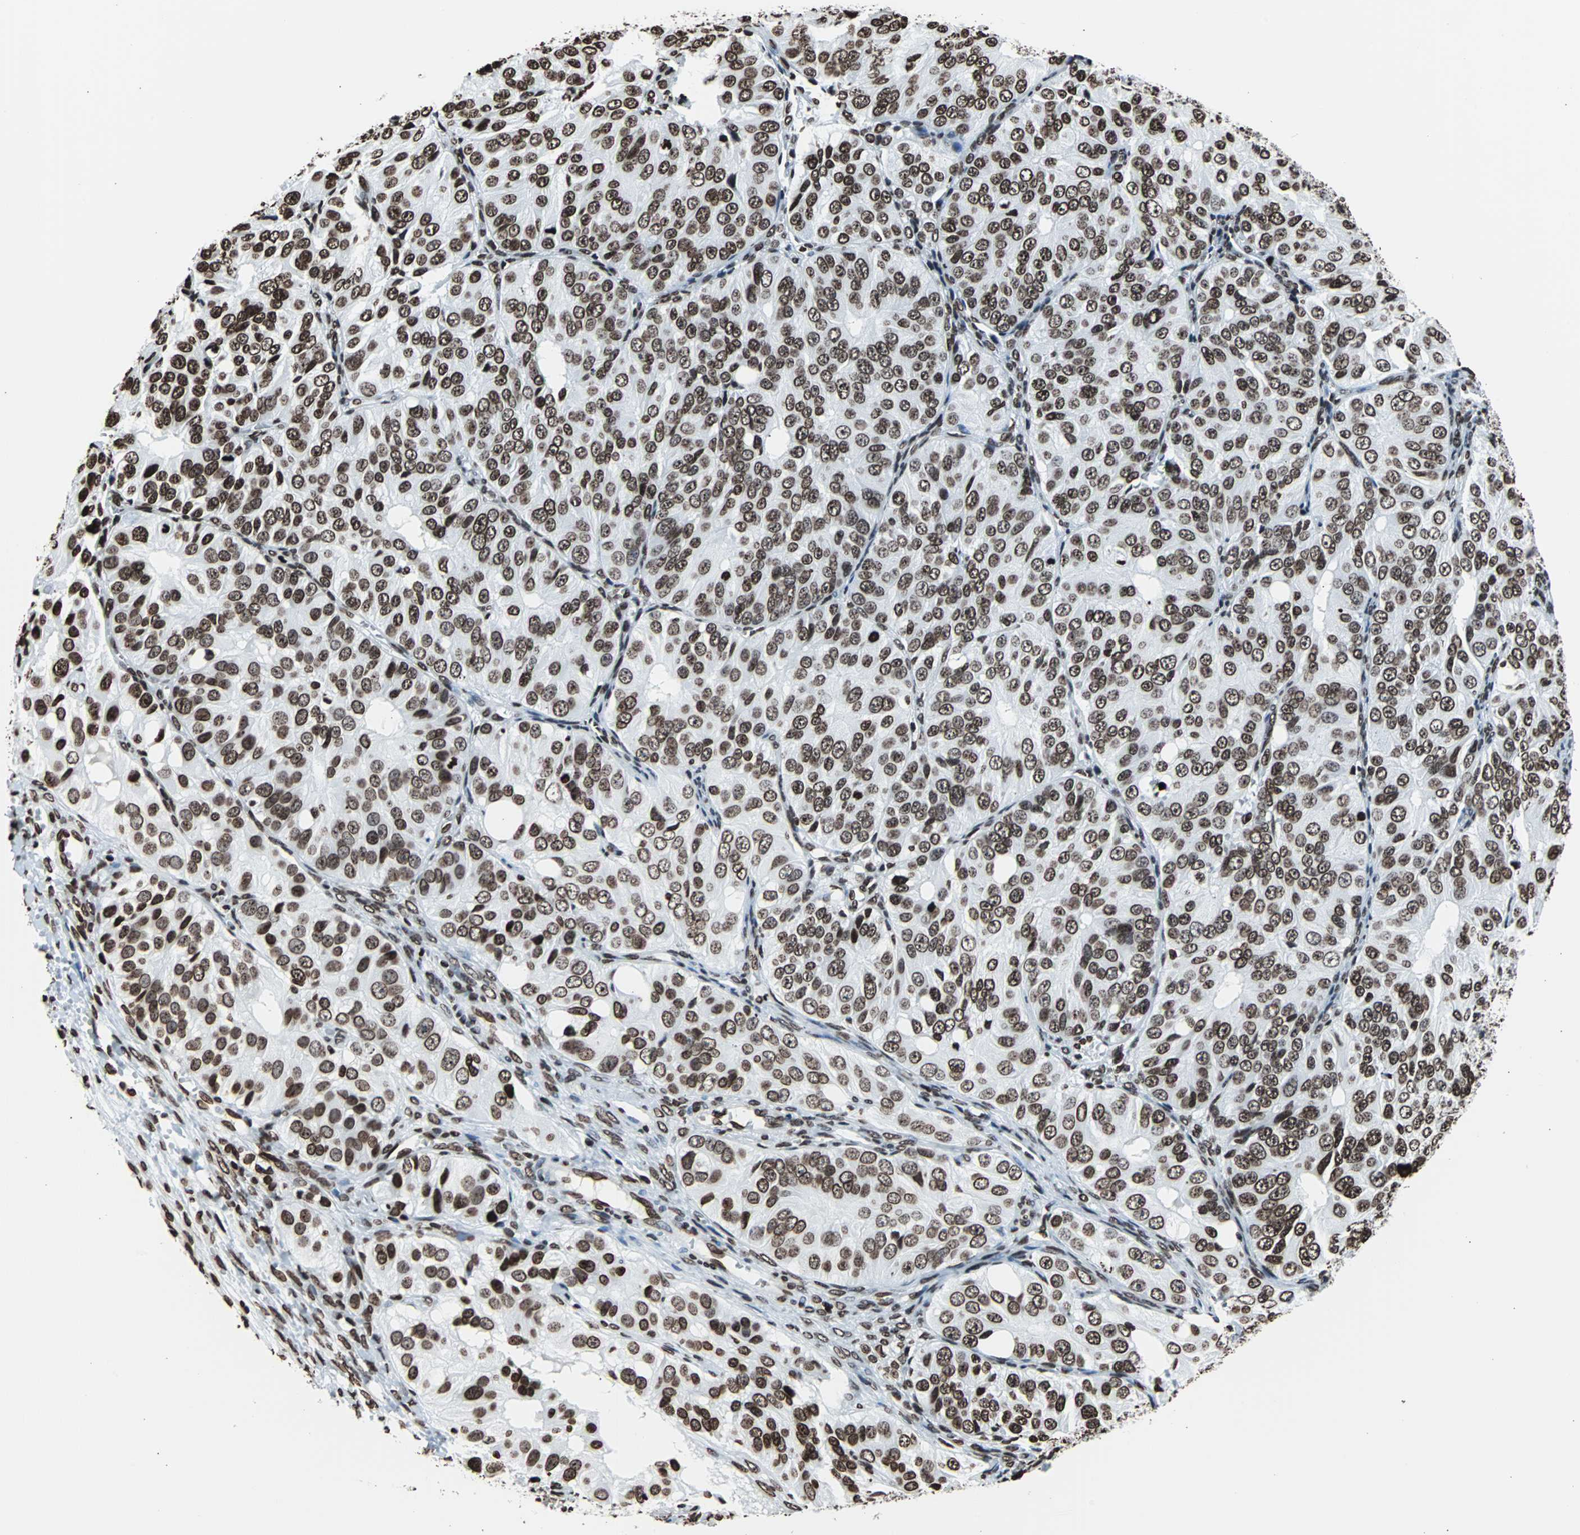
{"staining": {"intensity": "strong", "quantity": ">75%", "location": "nuclear"}, "tissue": "ovarian cancer", "cell_type": "Tumor cells", "image_type": "cancer", "snomed": [{"axis": "morphology", "description": "Carcinoma, endometroid"}, {"axis": "topography", "description": "Ovary"}], "caption": "The immunohistochemical stain highlights strong nuclear staining in tumor cells of ovarian cancer (endometroid carcinoma) tissue.", "gene": "H2BC18", "patient": {"sex": "female", "age": 51}}